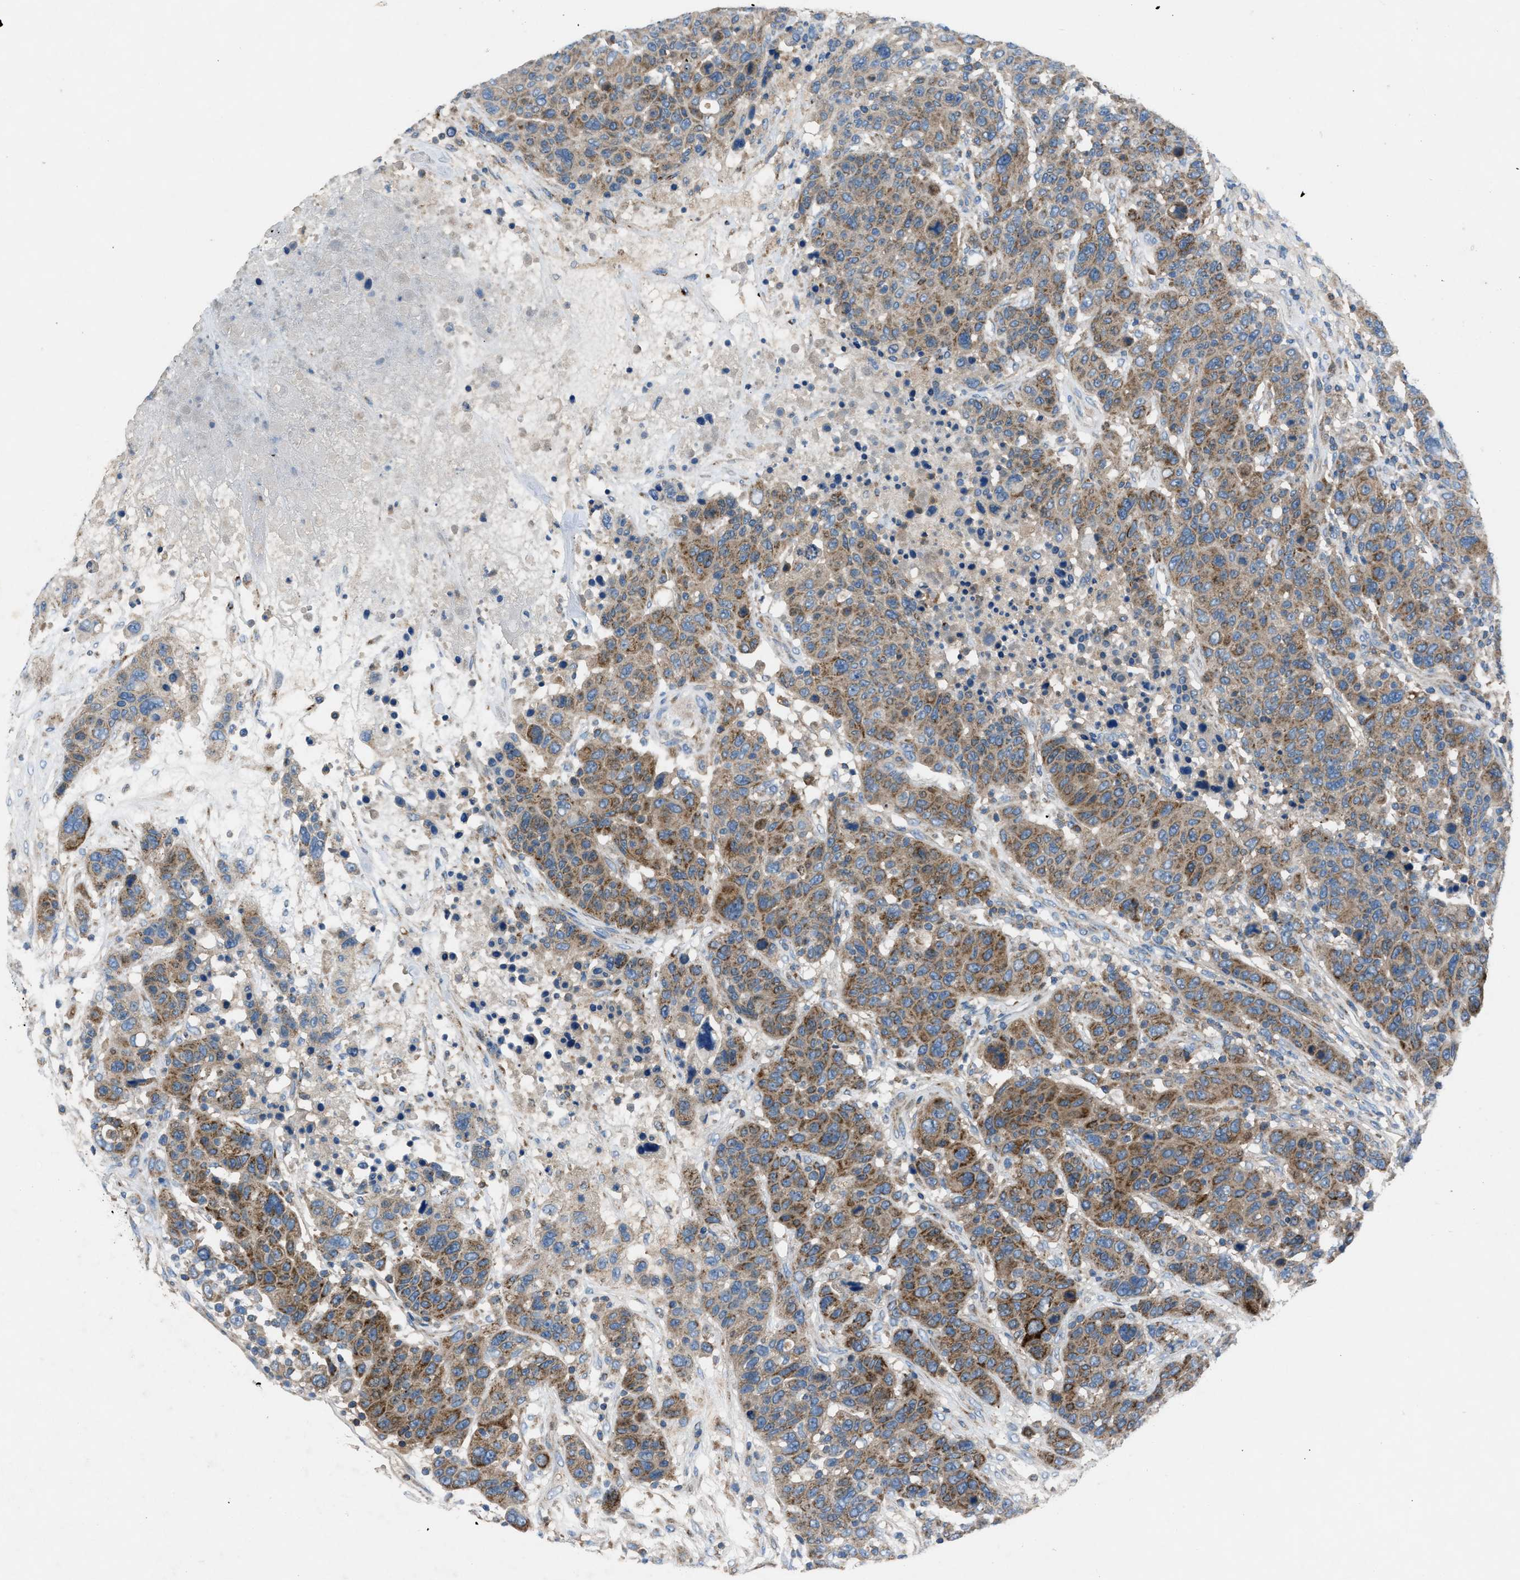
{"staining": {"intensity": "moderate", "quantity": ">75%", "location": "cytoplasmic/membranous"}, "tissue": "breast cancer", "cell_type": "Tumor cells", "image_type": "cancer", "snomed": [{"axis": "morphology", "description": "Duct carcinoma"}, {"axis": "topography", "description": "Breast"}], "caption": "Human breast cancer (invasive ductal carcinoma) stained for a protein (brown) displays moderate cytoplasmic/membranous positive expression in approximately >75% of tumor cells.", "gene": "GRK6", "patient": {"sex": "female", "age": 37}}